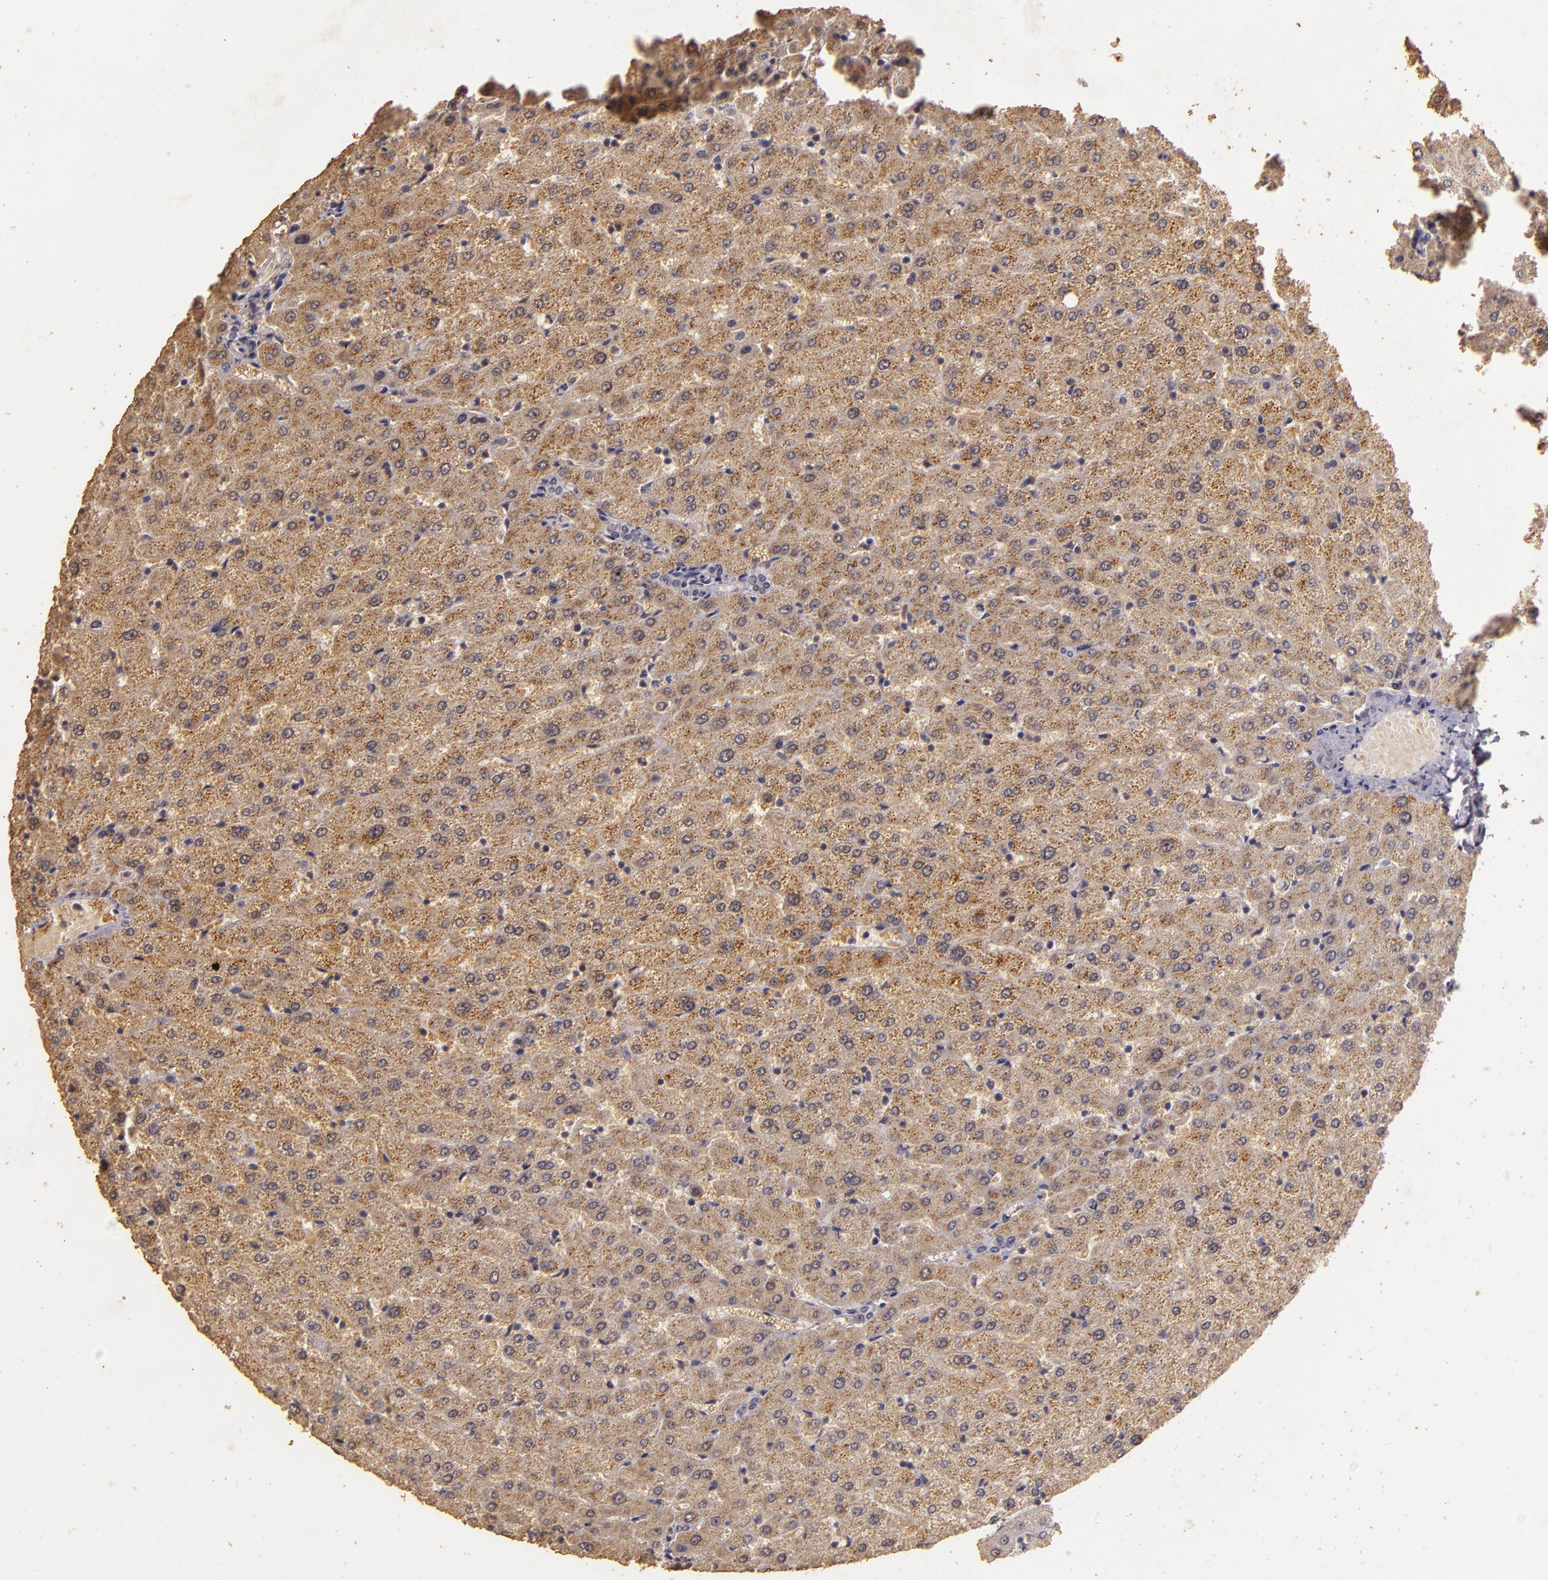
{"staining": {"intensity": "weak", "quantity": "<25%", "location": "cytoplasmic/membranous"}, "tissue": "liver", "cell_type": "Cholangiocytes", "image_type": "normal", "snomed": [{"axis": "morphology", "description": "Normal tissue, NOS"}, {"axis": "morphology", "description": "Fibrosis, NOS"}, {"axis": "topography", "description": "Liver"}], "caption": "IHC photomicrograph of unremarkable liver: liver stained with DAB exhibits no significant protein staining in cholangiocytes.", "gene": "BCL2L13", "patient": {"sex": "female", "age": 29}}